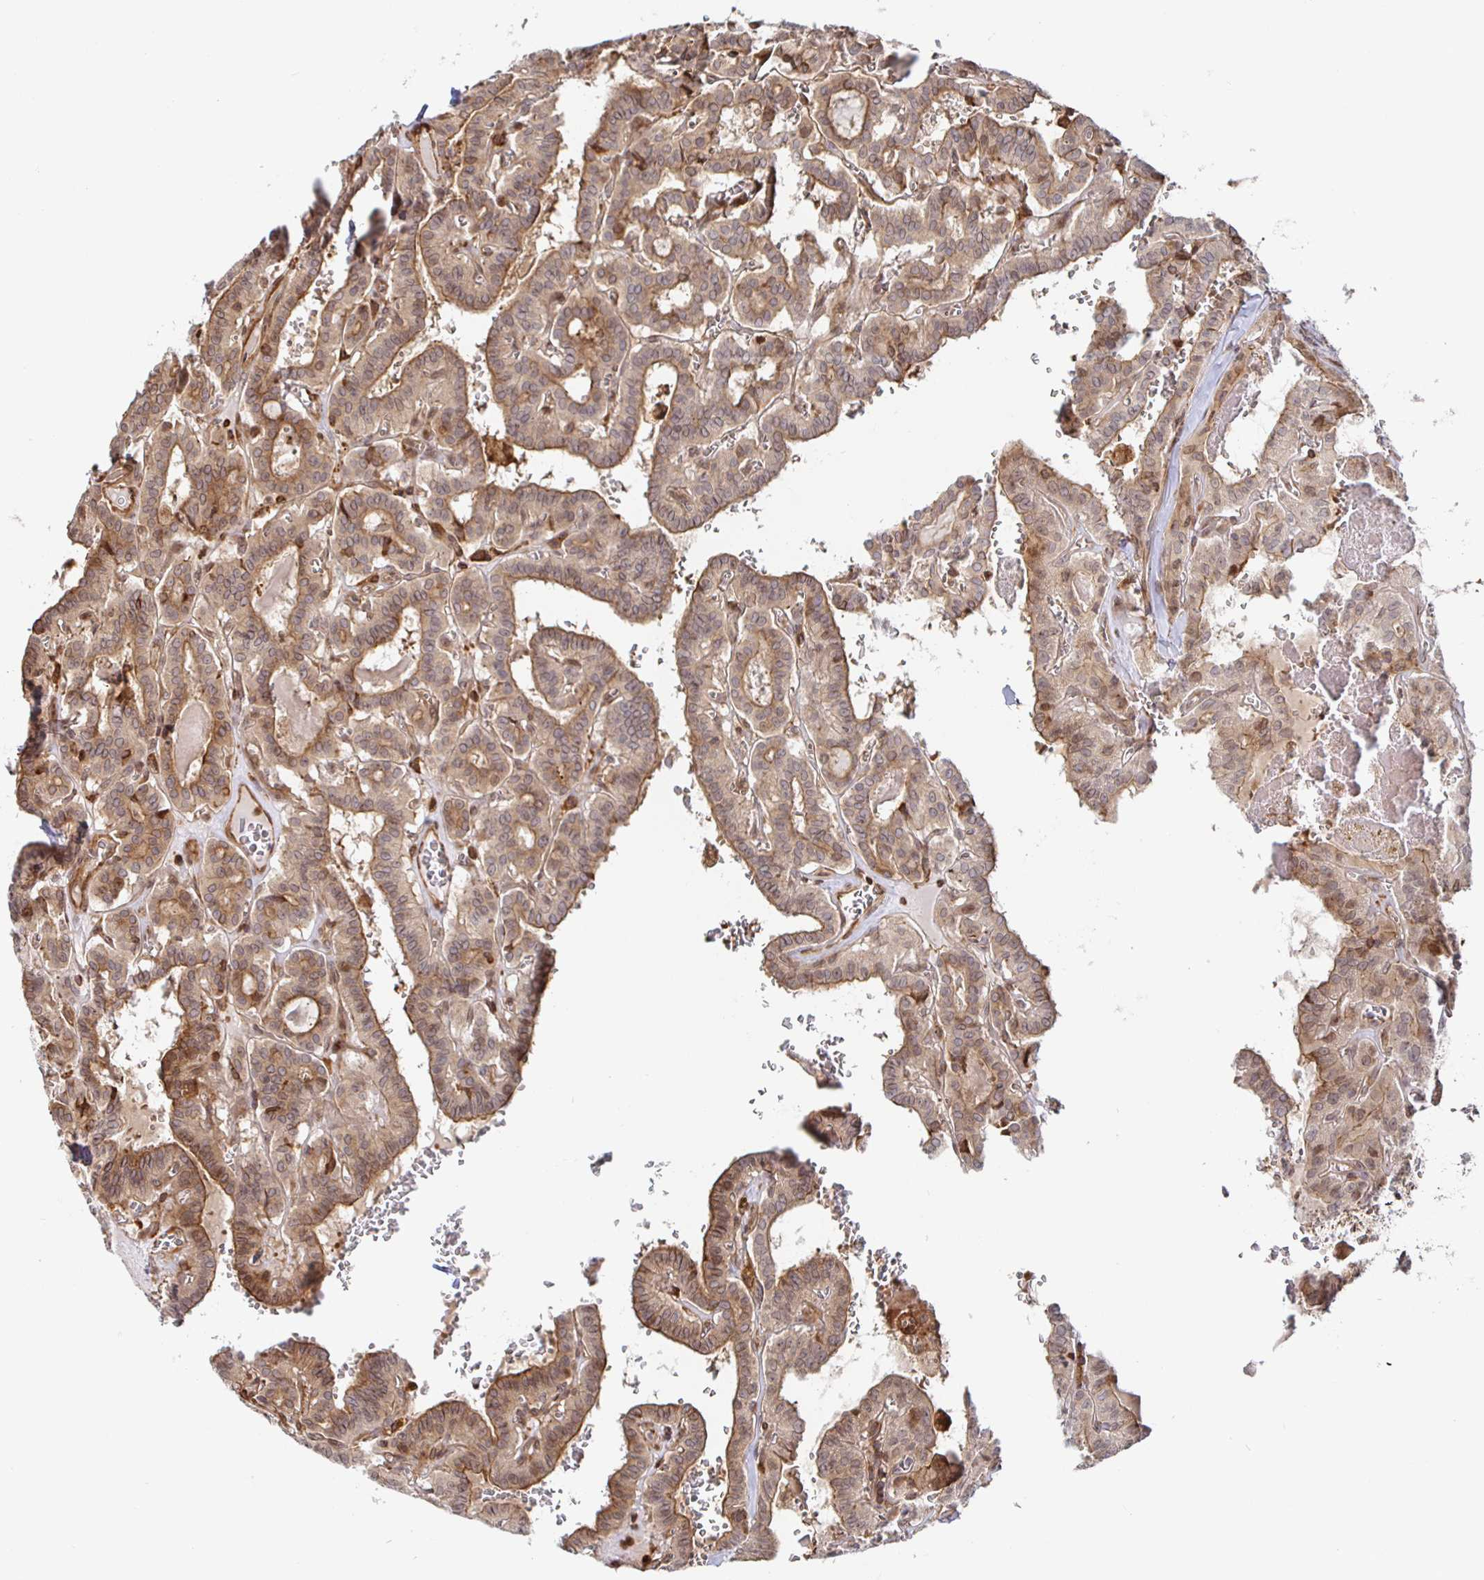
{"staining": {"intensity": "weak", "quantity": "25%-75%", "location": "cytoplasmic/membranous,nuclear"}, "tissue": "thyroid cancer", "cell_type": "Tumor cells", "image_type": "cancer", "snomed": [{"axis": "morphology", "description": "Papillary adenocarcinoma, NOS"}, {"axis": "topography", "description": "Thyroid gland"}], "caption": "Human papillary adenocarcinoma (thyroid) stained for a protein (brown) shows weak cytoplasmic/membranous and nuclear positive staining in approximately 25%-75% of tumor cells.", "gene": "STRAP", "patient": {"sex": "female", "age": 21}}